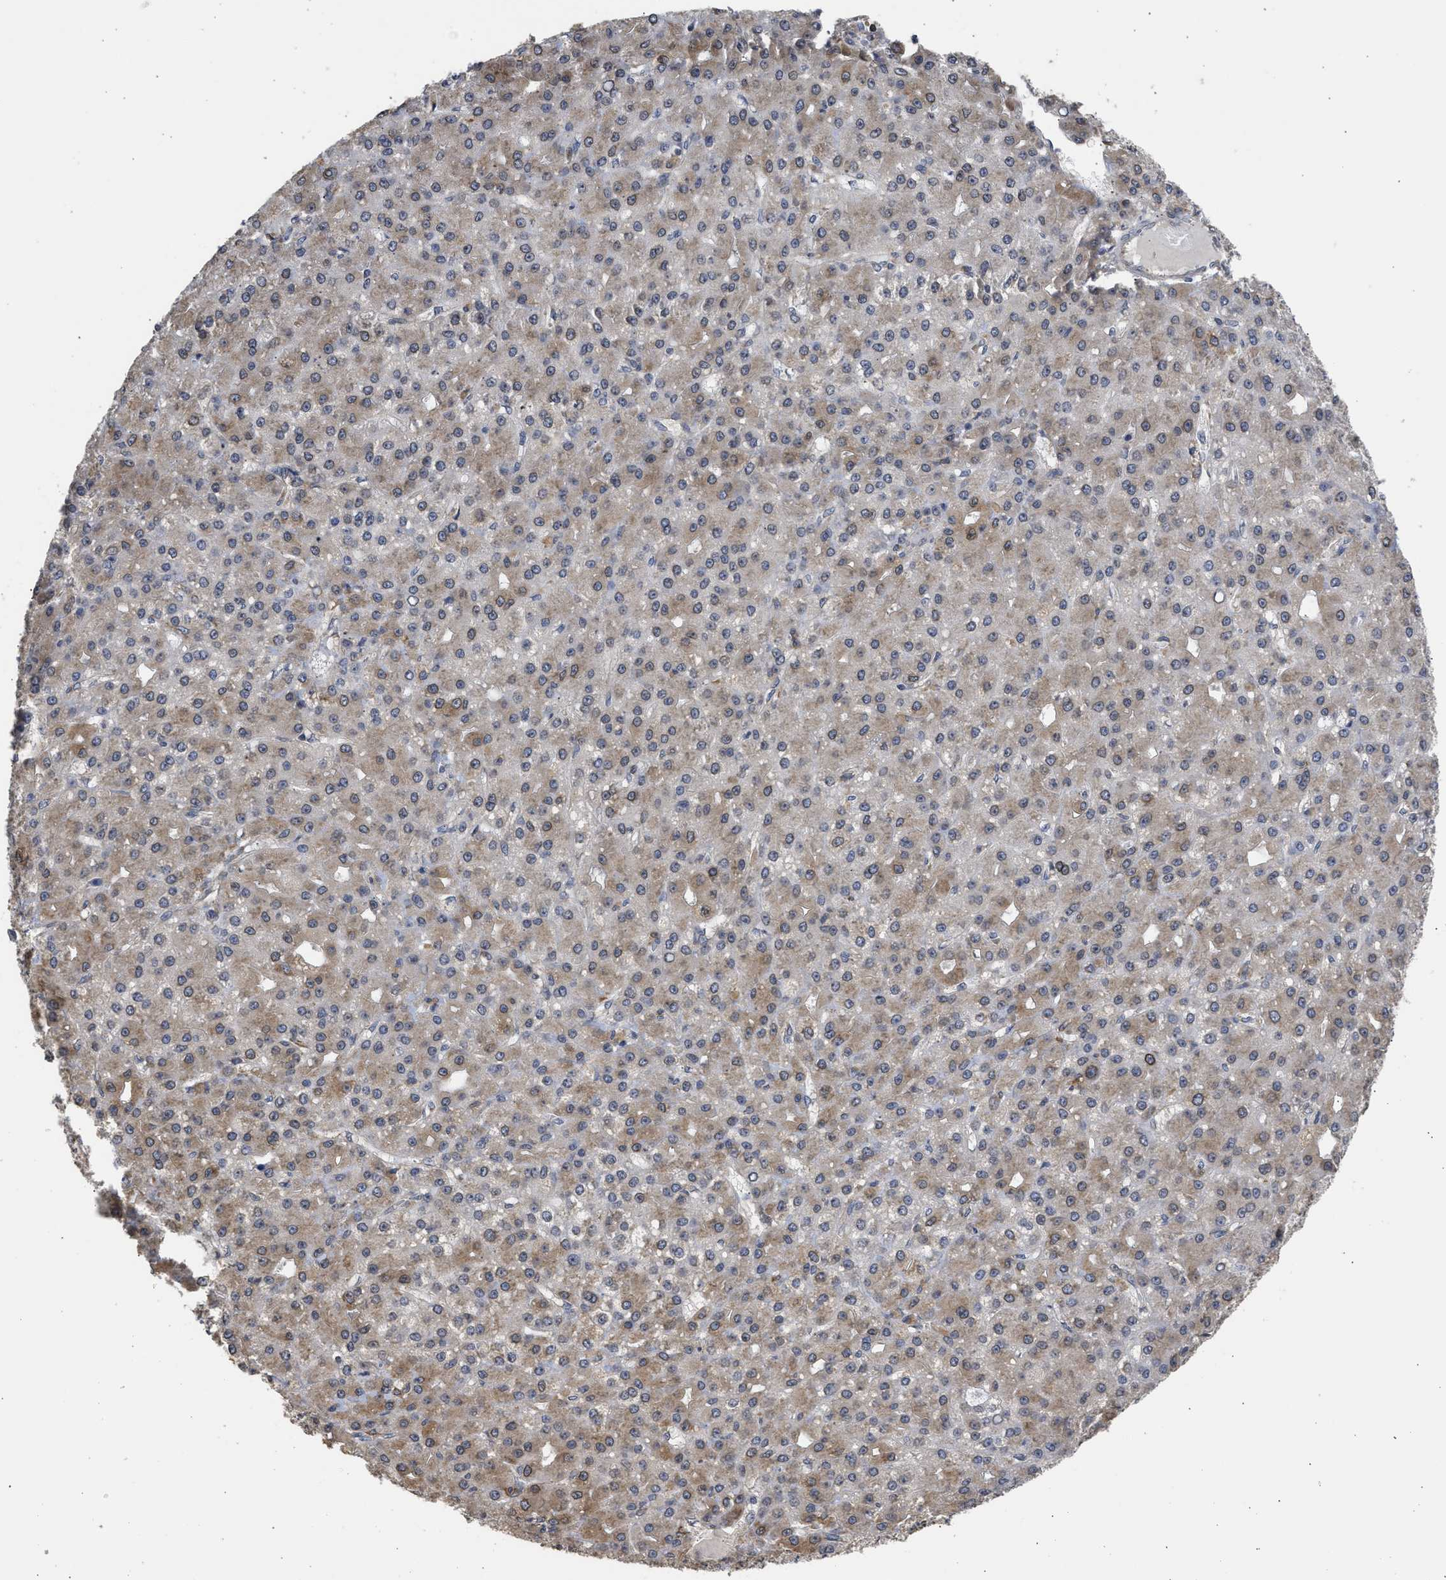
{"staining": {"intensity": "moderate", "quantity": "25%-75%", "location": "cytoplasmic/membranous,nuclear"}, "tissue": "liver cancer", "cell_type": "Tumor cells", "image_type": "cancer", "snomed": [{"axis": "morphology", "description": "Carcinoma, Hepatocellular, NOS"}, {"axis": "topography", "description": "Liver"}], "caption": "An immunohistochemistry (IHC) image of tumor tissue is shown. Protein staining in brown shows moderate cytoplasmic/membranous and nuclear positivity in hepatocellular carcinoma (liver) within tumor cells.", "gene": "DNAJC1", "patient": {"sex": "male", "age": 67}}